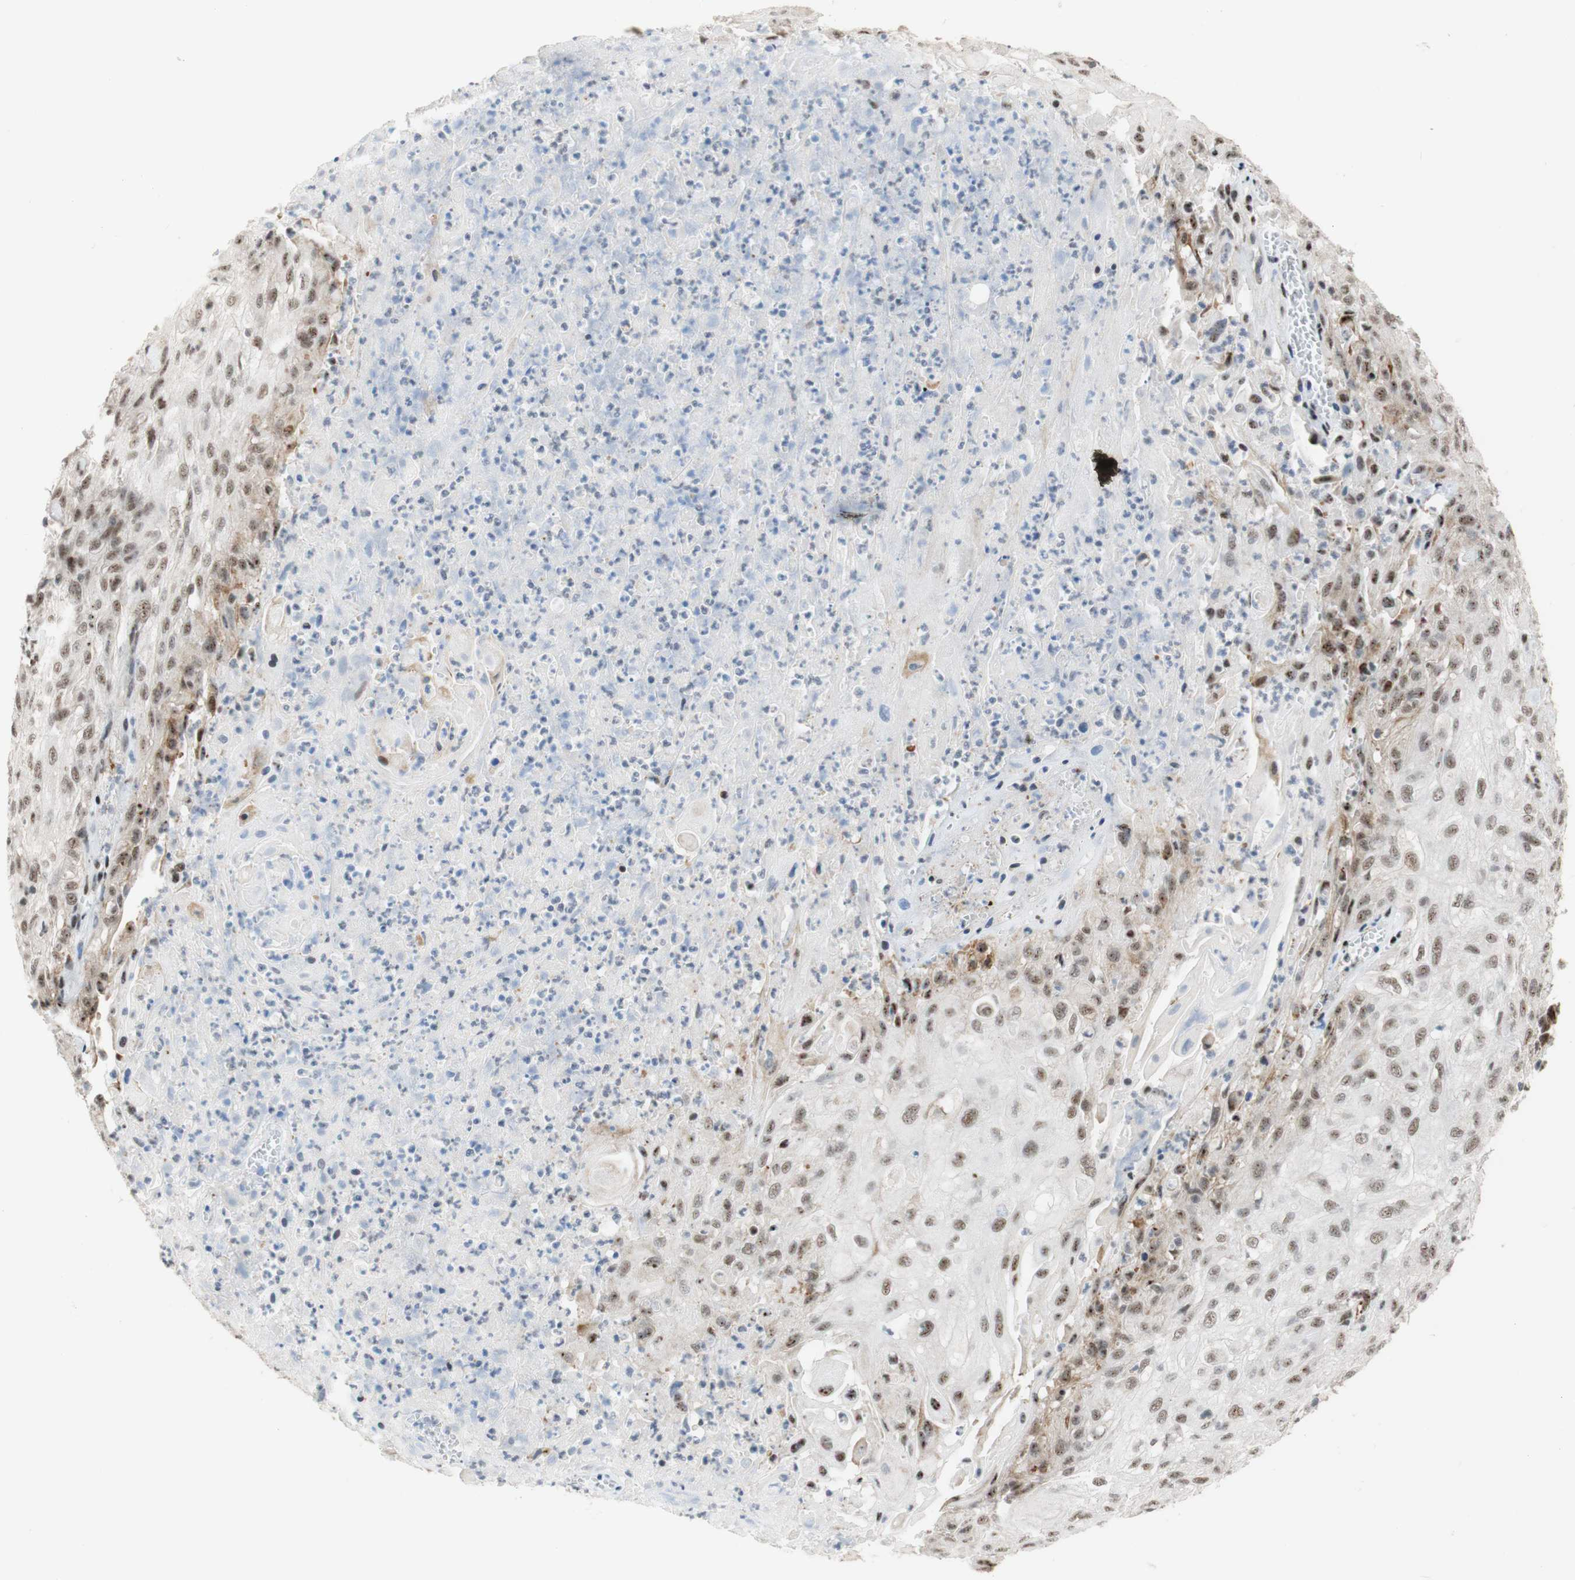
{"staining": {"intensity": "moderate", "quantity": ">75%", "location": "nuclear"}, "tissue": "skin cancer", "cell_type": "Tumor cells", "image_type": "cancer", "snomed": [{"axis": "morphology", "description": "Squamous cell carcinoma, NOS"}, {"axis": "topography", "description": "Skin"}], "caption": "Approximately >75% of tumor cells in skin cancer (squamous cell carcinoma) show moderate nuclear protein positivity as visualized by brown immunohistochemical staining.", "gene": "SAP18", "patient": {"sex": "male", "age": 75}}